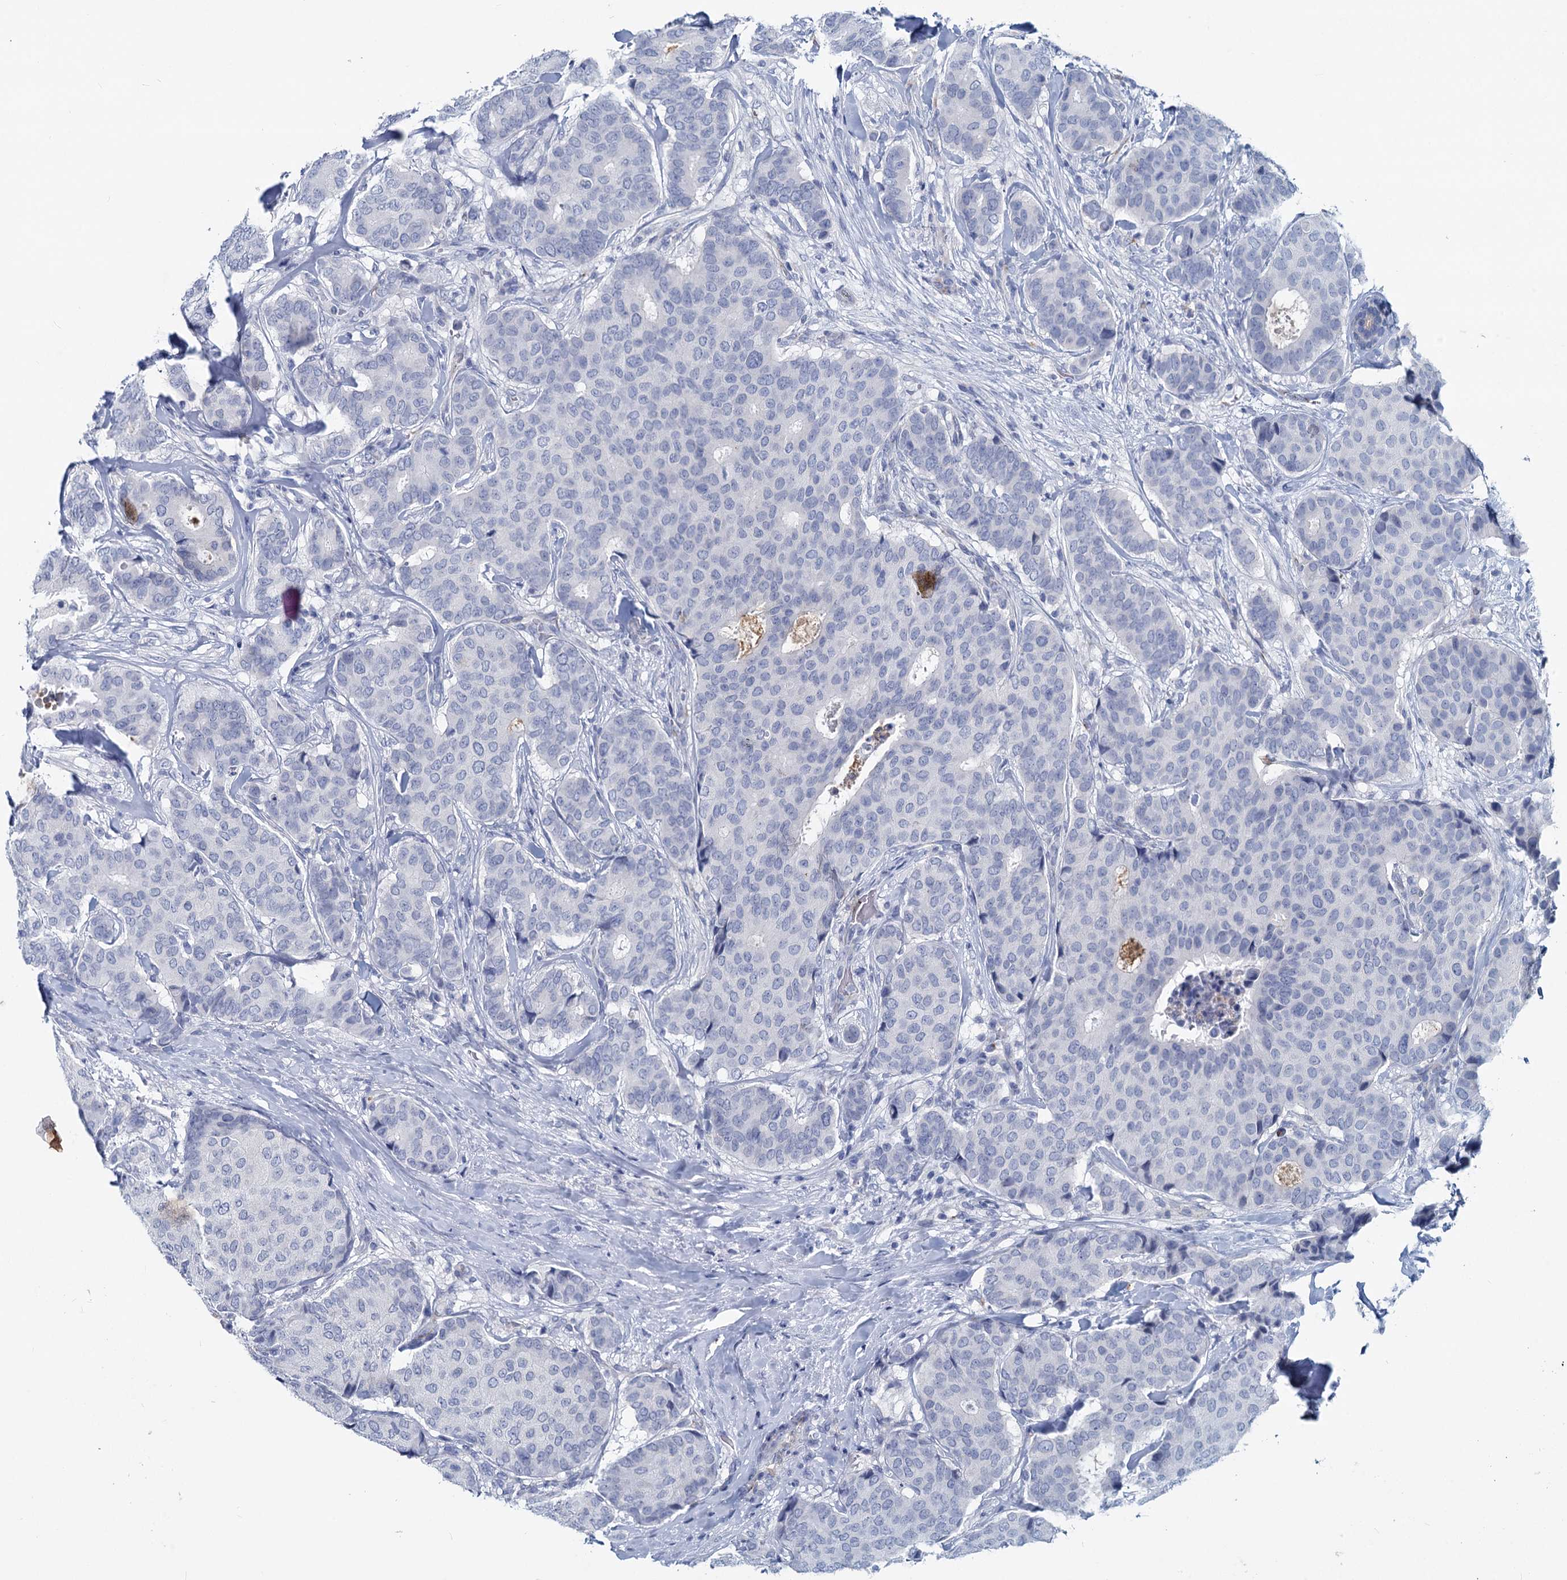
{"staining": {"intensity": "negative", "quantity": "none", "location": "none"}, "tissue": "breast cancer", "cell_type": "Tumor cells", "image_type": "cancer", "snomed": [{"axis": "morphology", "description": "Duct carcinoma"}, {"axis": "topography", "description": "Breast"}], "caption": "Breast cancer stained for a protein using immunohistochemistry exhibits no expression tumor cells.", "gene": "INSC", "patient": {"sex": "female", "age": 75}}